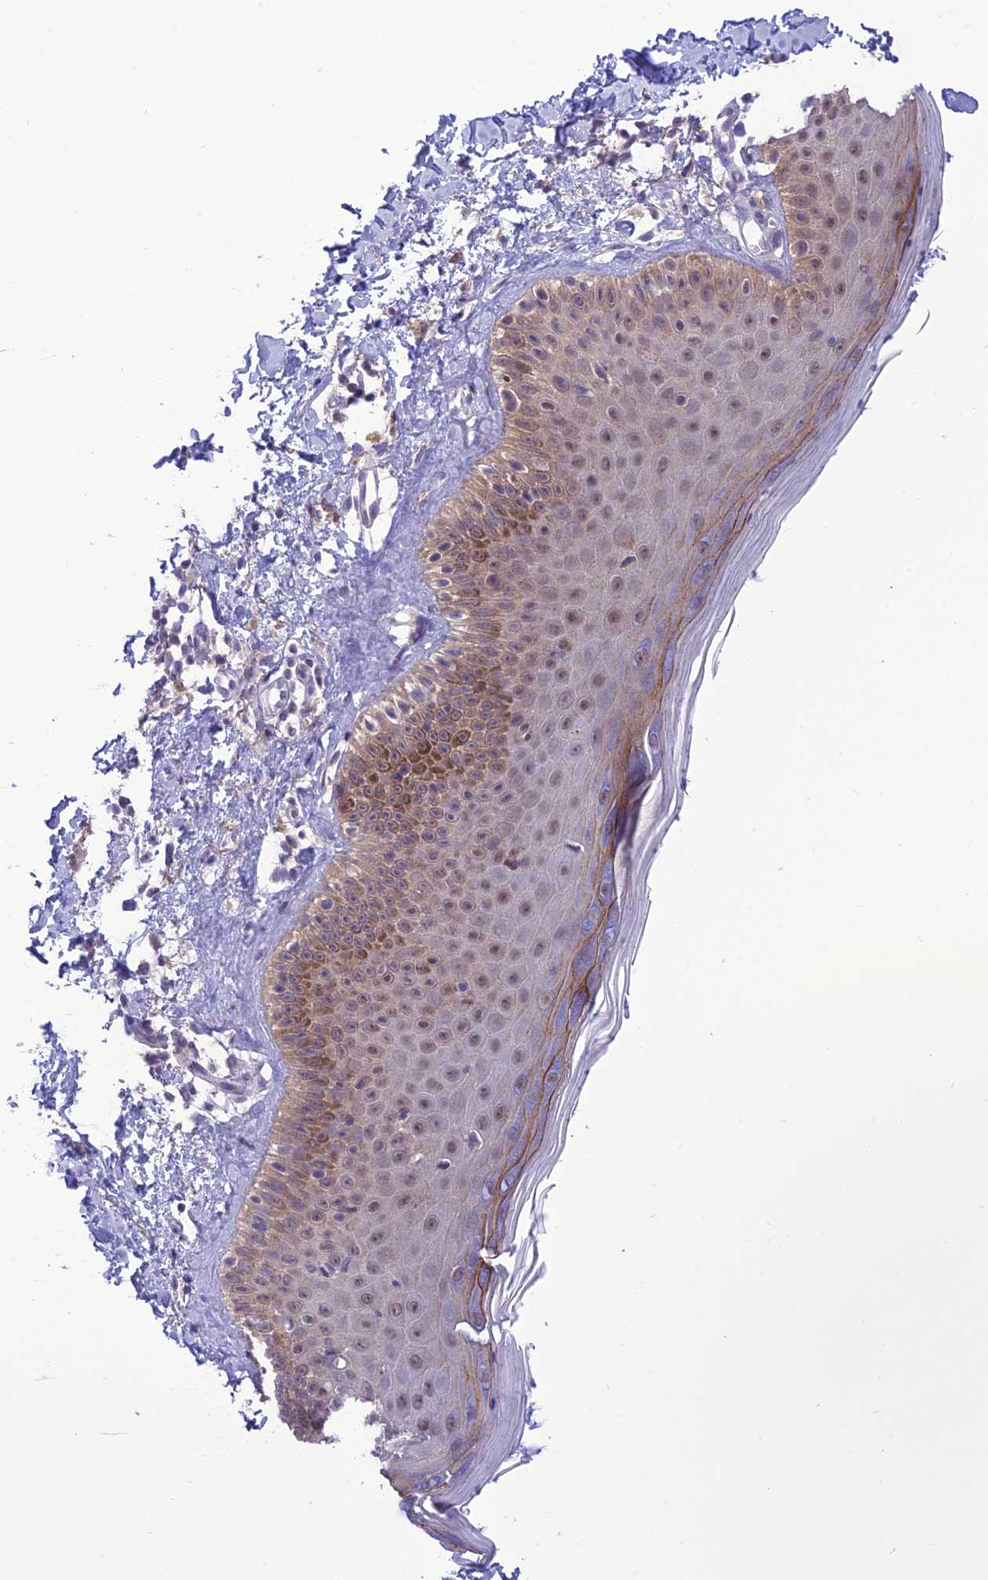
{"staining": {"intensity": "weak", "quantity": "25%-75%", "location": "cytoplasmic/membranous"}, "tissue": "skin", "cell_type": "Fibroblasts", "image_type": "normal", "snomed": [{"axis": "morphology", "description": "Normal tissue, NOS"}, {"axis": "topography", "description": "Skin"}], "caption": "Approximately 25%-75% of fibroblasts in normal human skin display weak cytoplasmic/membranous protein positivity as visualized by brown immunohistochemical staining.", "gene": "RNF126", "patient": {"sex": "male", "age": 52}}